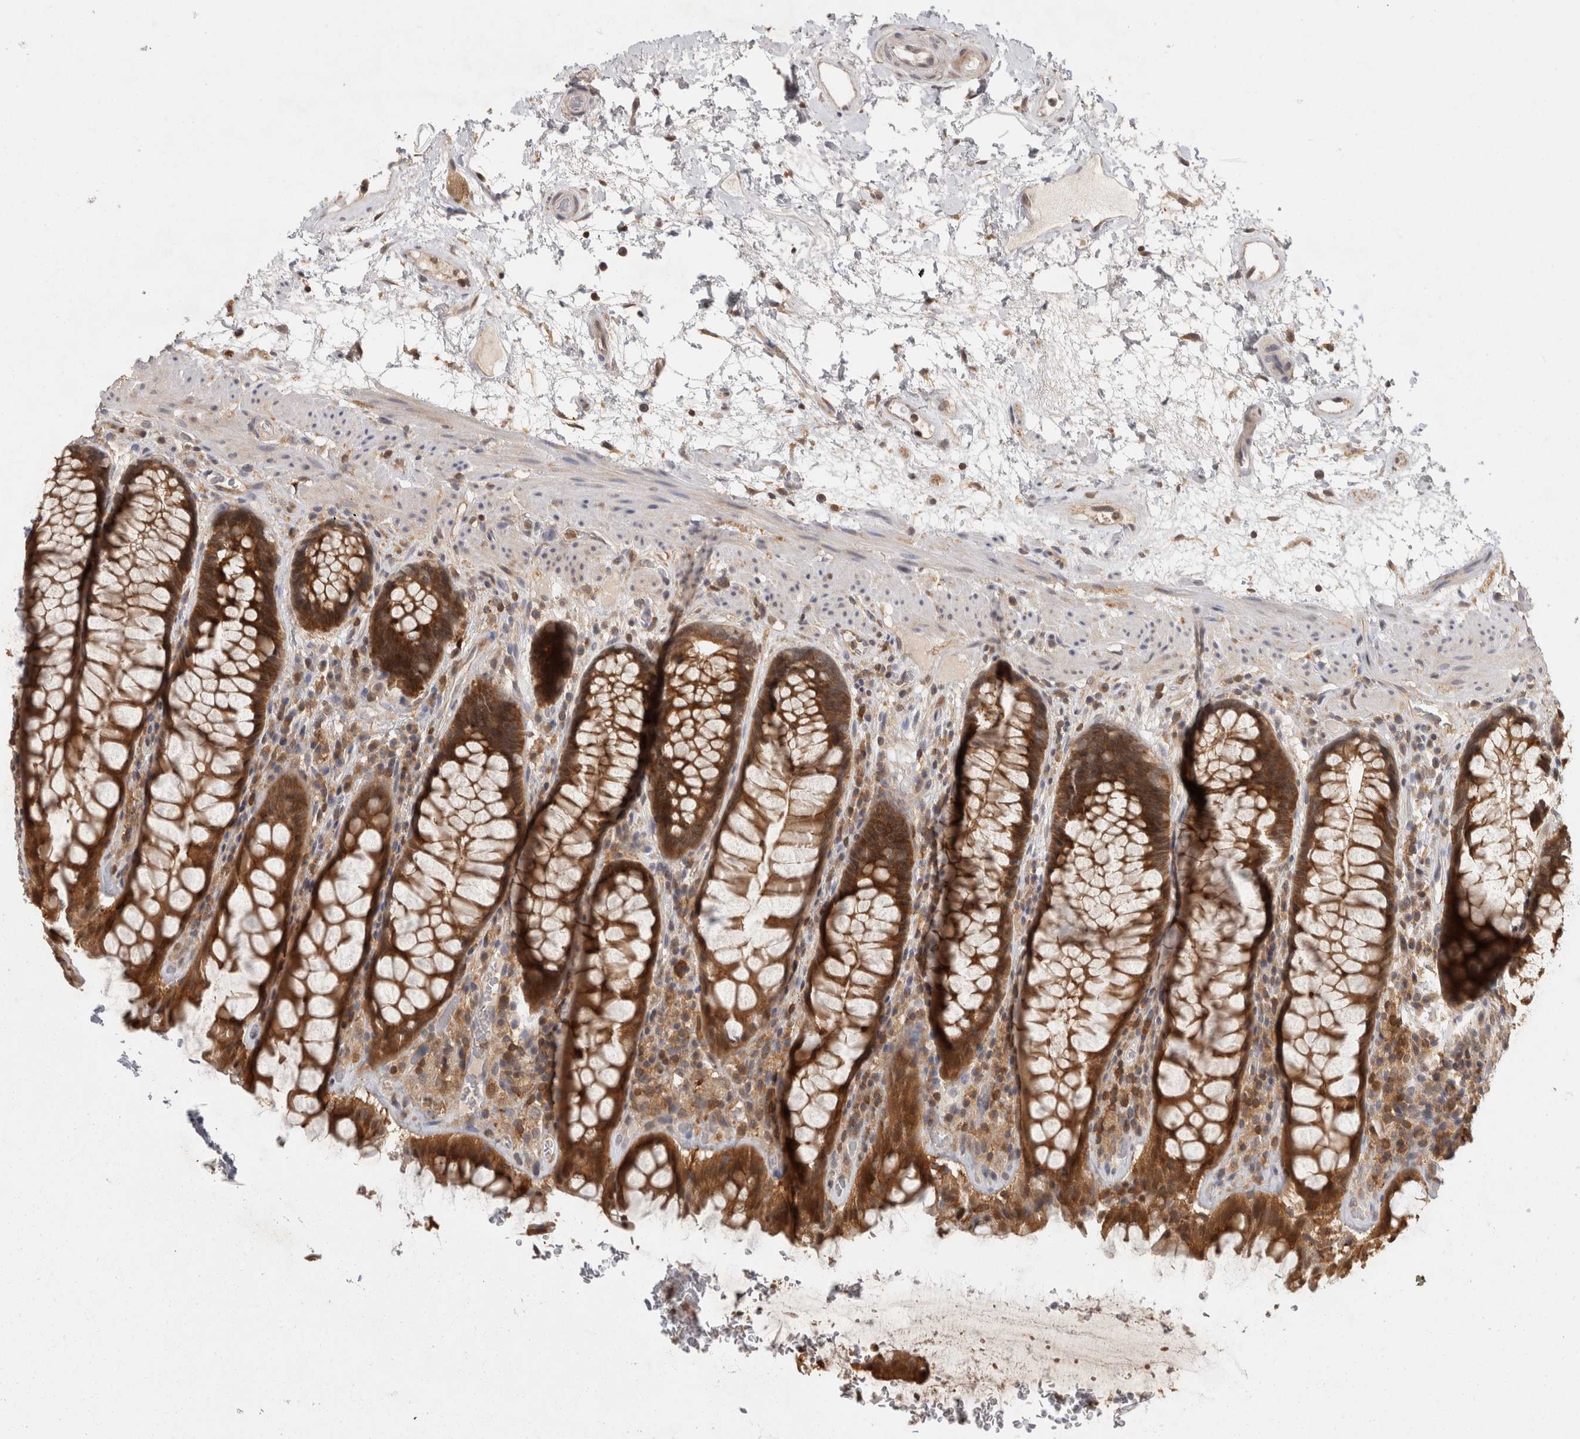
{"staining": {"intensity": "strong", "quantity": ">75%", "location": "cytoplasmic/membranous"}, "tissue": "rectum", "cell_type": "Glandular cells", "image_type": "normal", "snomed": [{"axis": "morphology", "description": "Normal tissue, NOS"}, {"axis": "topography", "description": "Rectum"}], "caption": "A photomicrograph of rectum stained for a protein exhibits strong cytoplasmic/membranous brown staining in glandular cells.", "gene": "ACAT2", "patient": {"sex": "male", "age": 64}}